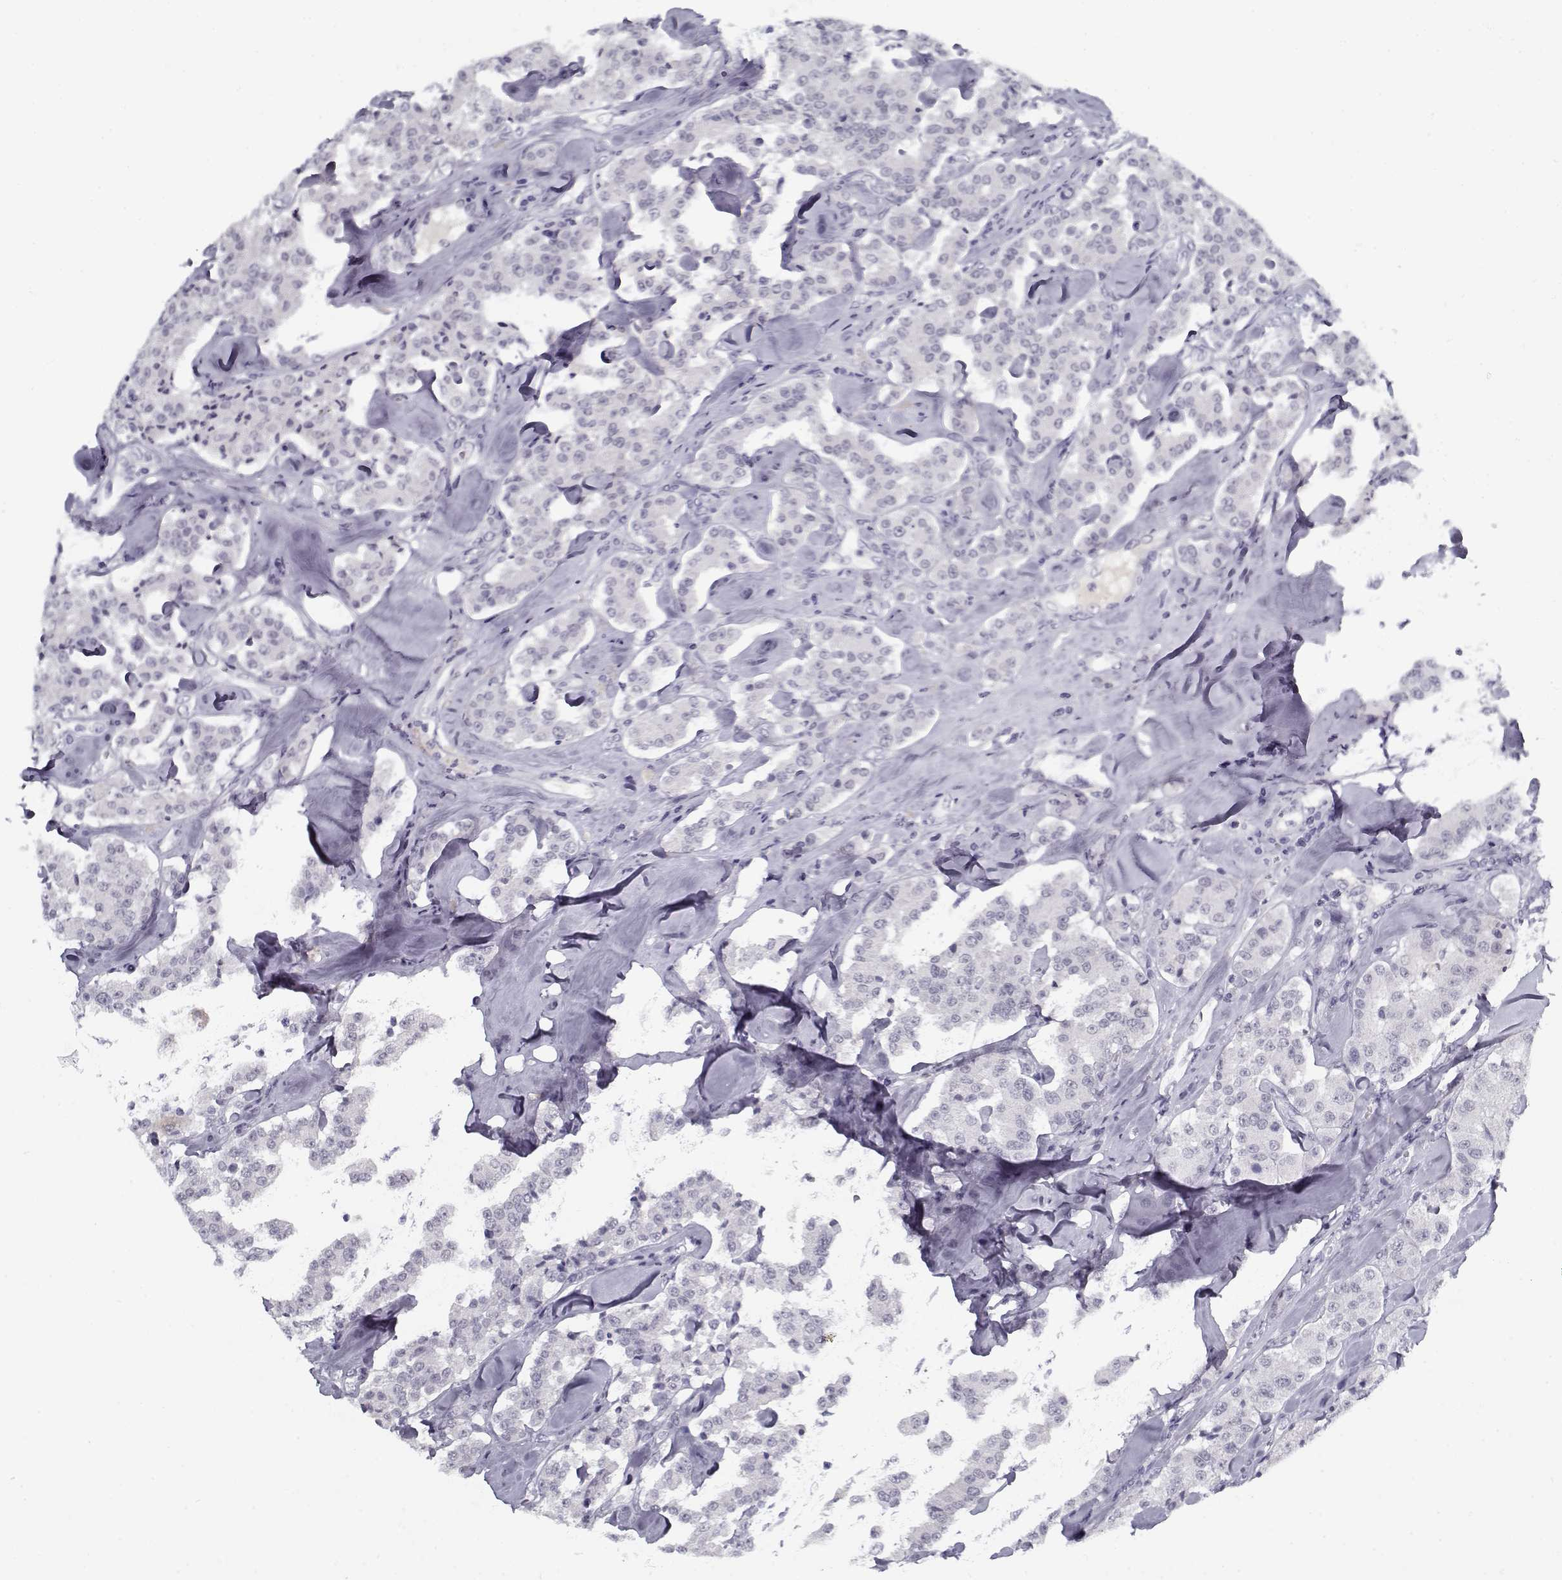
{"staining": {"intensity": "negative", "quantity": "none", "location": "none"}, "tissue": "carcinoid", "cell_type": "Tumor cells", "image_type": "cancer", "snomed": [{"axis": "morphology", "description": "Carcinoid, malignant, NOS"}, {"axis": "topography", "description": "Pancreas"}], "caption": "Immunohistochemistry (IHC) of human carcinoid demonstrates no positivity in tumor cells.", "gene": "SPACA9", "patient": {"sex": "male", "age": 41}}